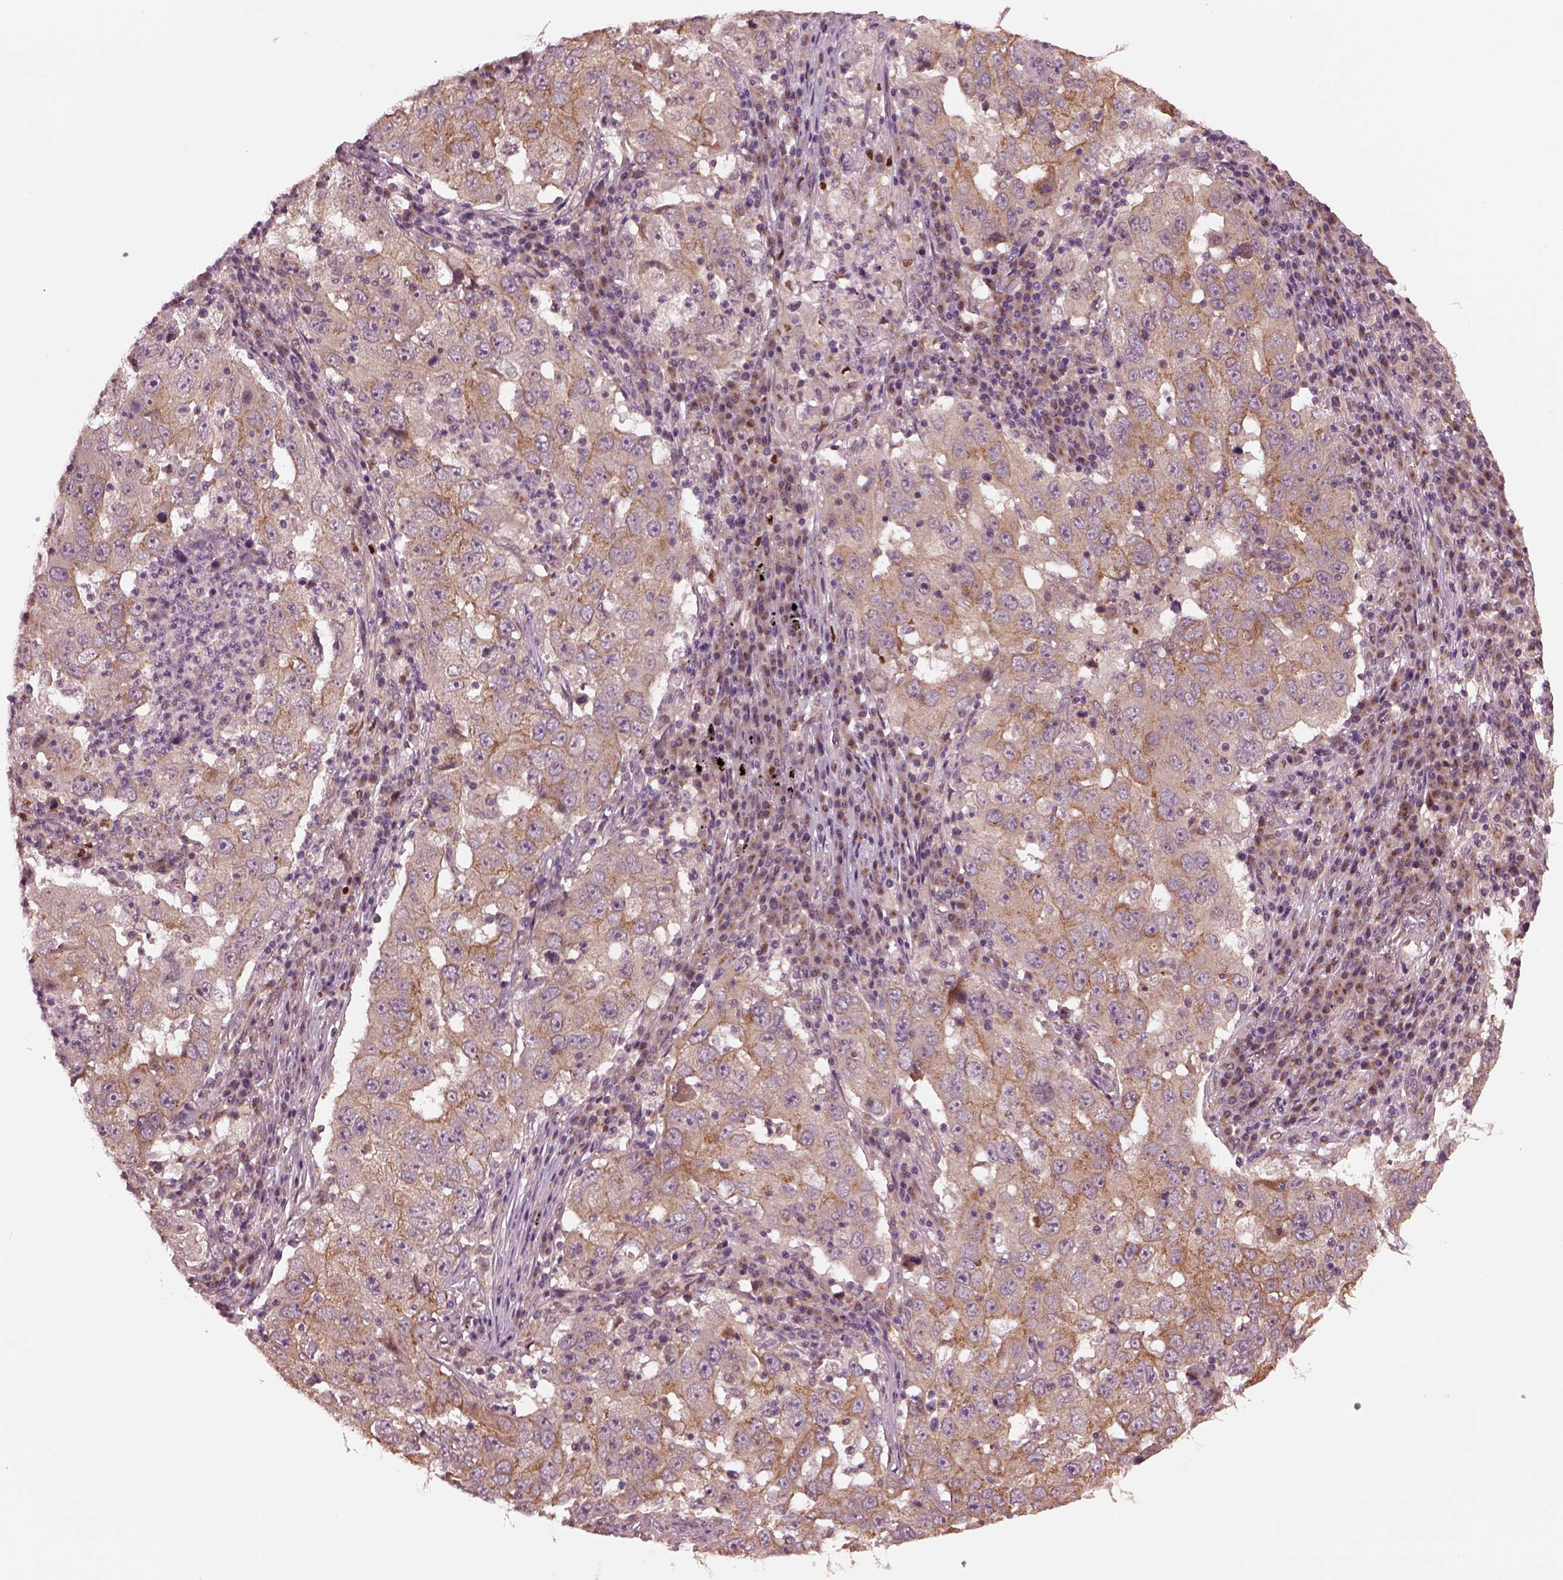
{"staining": {"intensity": "moderate", "quantity": "25%-75%", "location": "cytoplasmic/membranous"}, "tissue": "lung cancer", "cell_type": "Tumor cells", "image_type": "cancer", "snomed": [{"axis": "morphology", "description": "Adenocarcinoma, NOS"}, {"axis": "topography", "description": "Lung"}], "caption": "Immunohistochemical staining of adenocarcinoma (lung) displays medium levels of moderate cytoplasmic/membranous protein staining in approximately 25%-75% of tumor cells. Nuclei are stained in blue.", "gene": "RUFY3", "patient": {"sex": "male", "age": 73}}